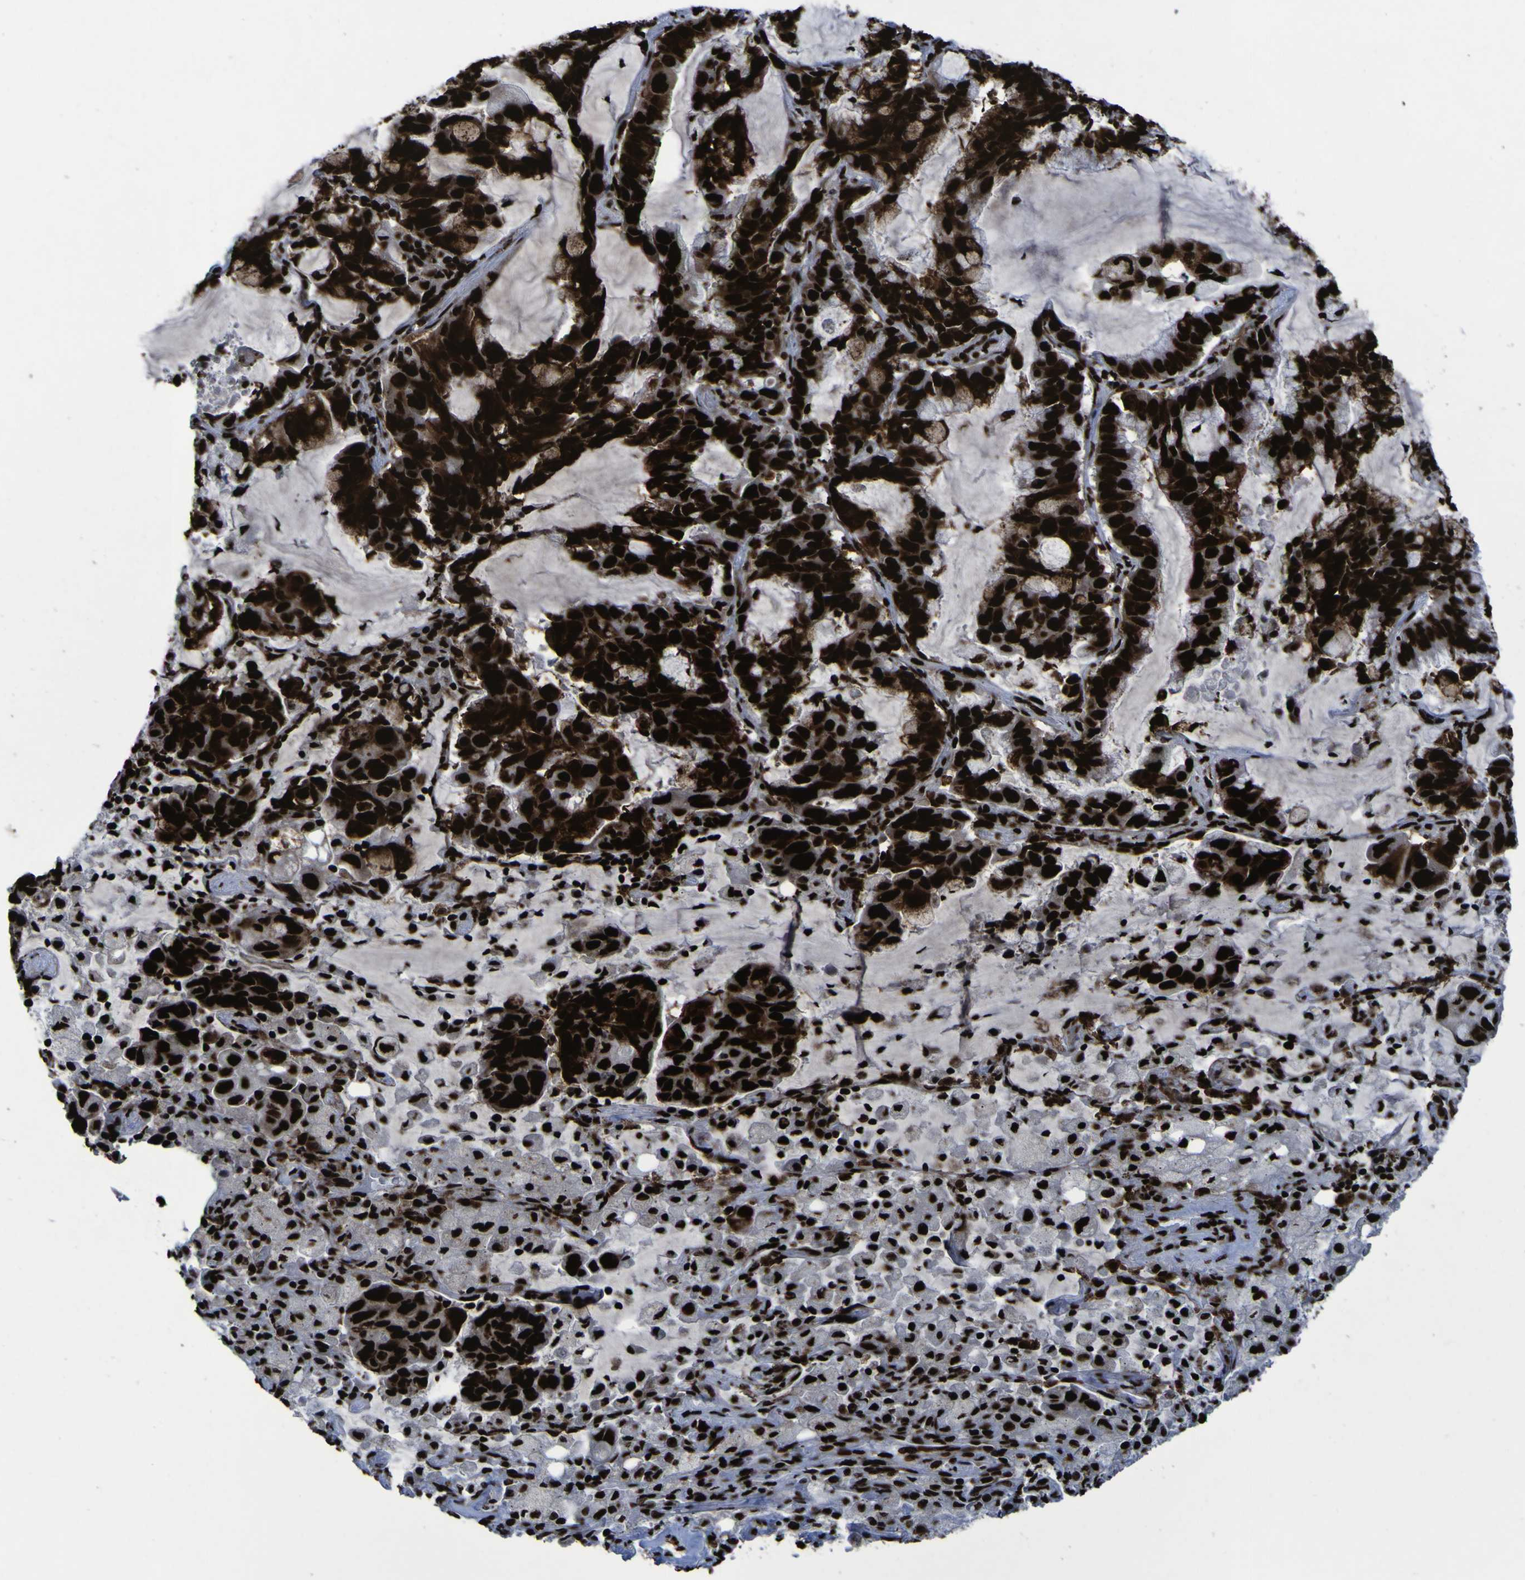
{"staining": {"intensity": "strong", "quantity": ">75%", "location": "nuclear"}, "tissue": "lung cancer", "cell_type": "Tumor cells", "image_type": "cancer", "snomed": [{"axis": "morphology", "description": "Adenocarcinoma, NOS"}, {"axis": "topography", "description": "Lung"}], "caption": "Lung cancer stained with DAB IHC displays high levels of strong nuclear positivity in about >75% of tumor cells.", "gene": "NPM1", "patient": {"sex": "male", "age": 64}}